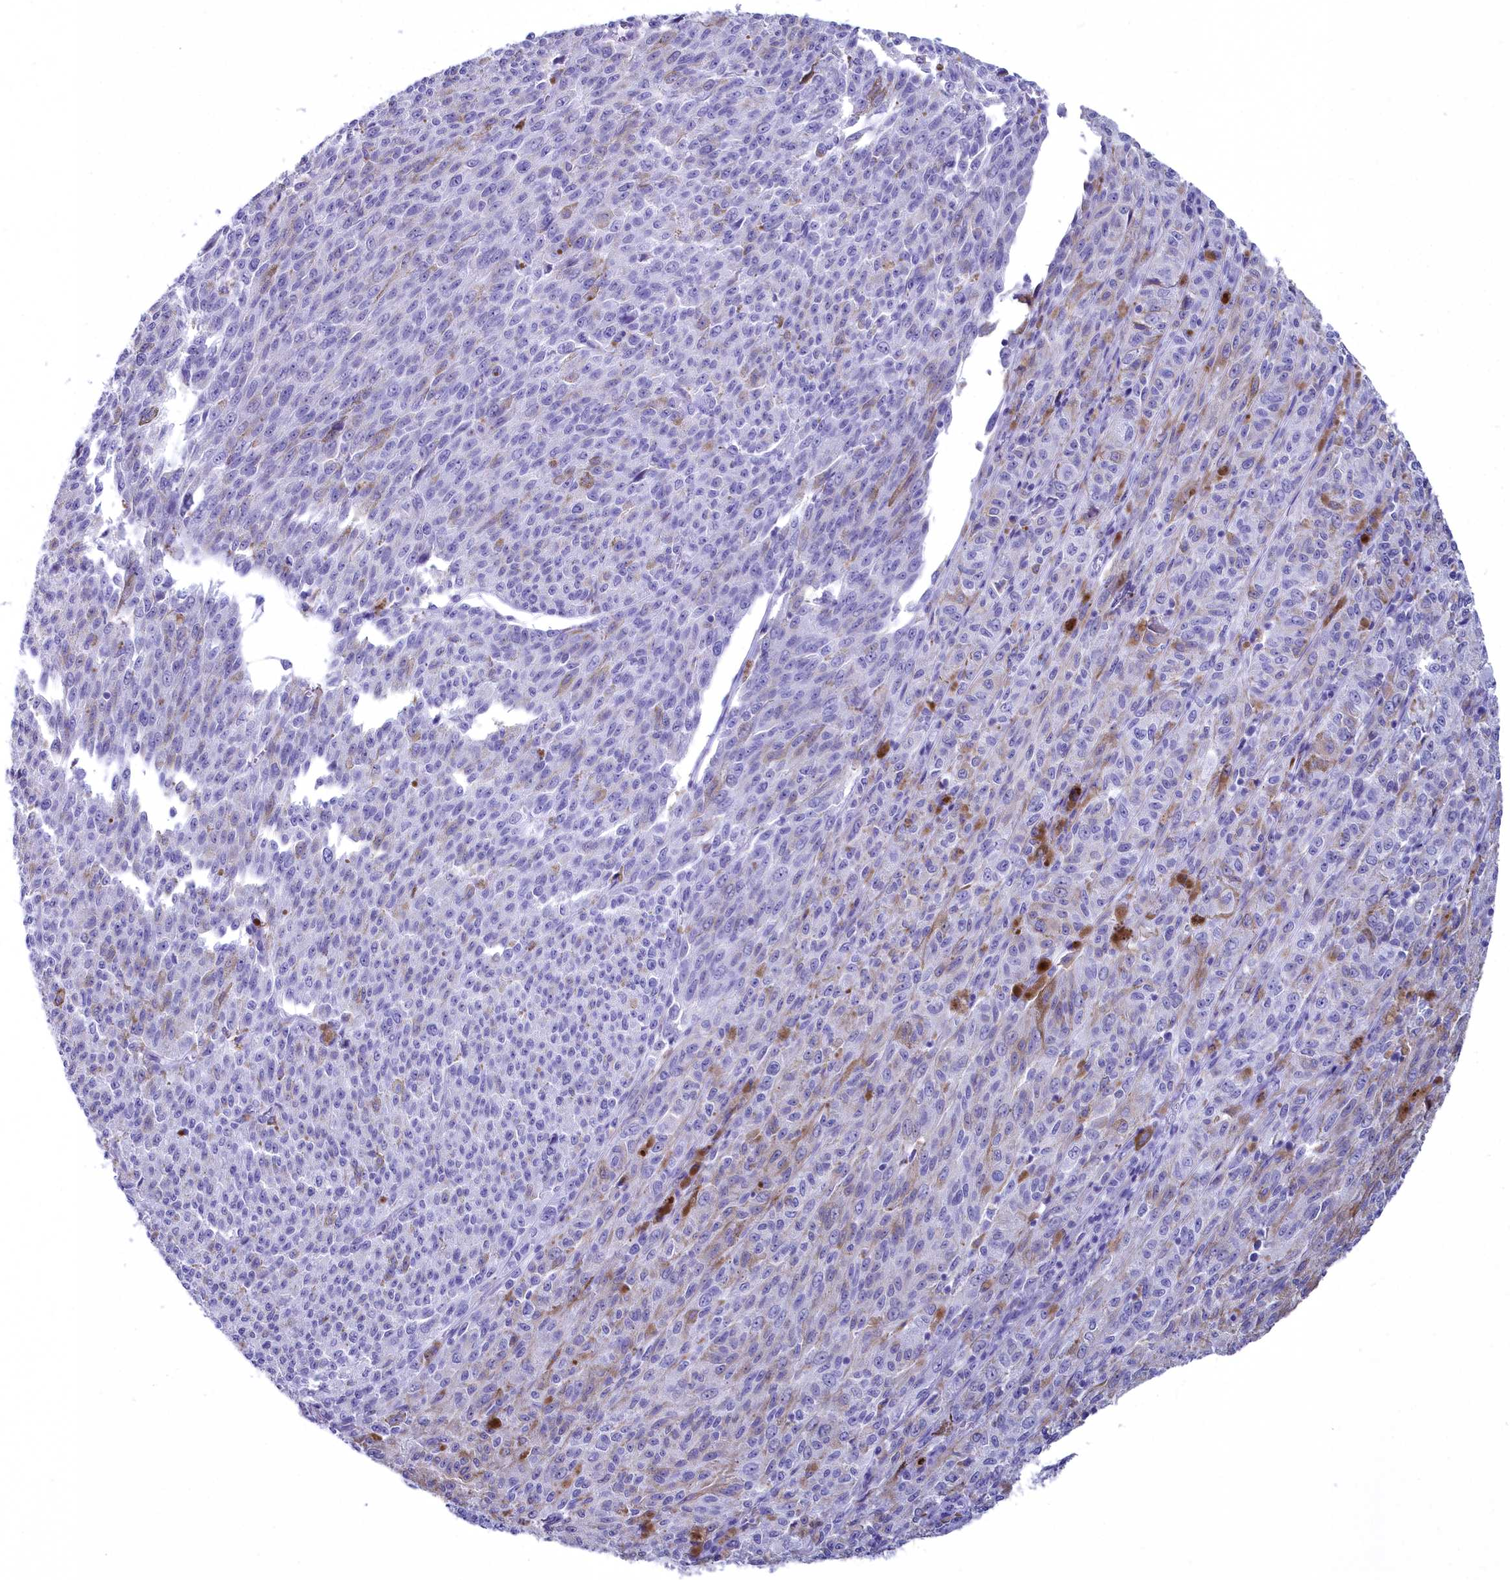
{"staining": {"intensity": "weak", "quantity": "<25%", "location": "cytoplasmic/membranous"}, "tissue": "melanoma", "cell_type": "Tumor cells", "image_type": "cancer", "snomed": [{"axis": "morphology", "description": "Malignant melanoma, NOS"}, {"axis": "topography", "description": "Skin"}], "caption": "IHC image of neoplastic tissue: melanoma stained with DAB shows no significant protein expression in tumor cells. (DAB (3,3'-diaminobenzidine) IHC, high magnification).", "gene": "MAP6", "patient": {"sex": "female", "age": 52}}